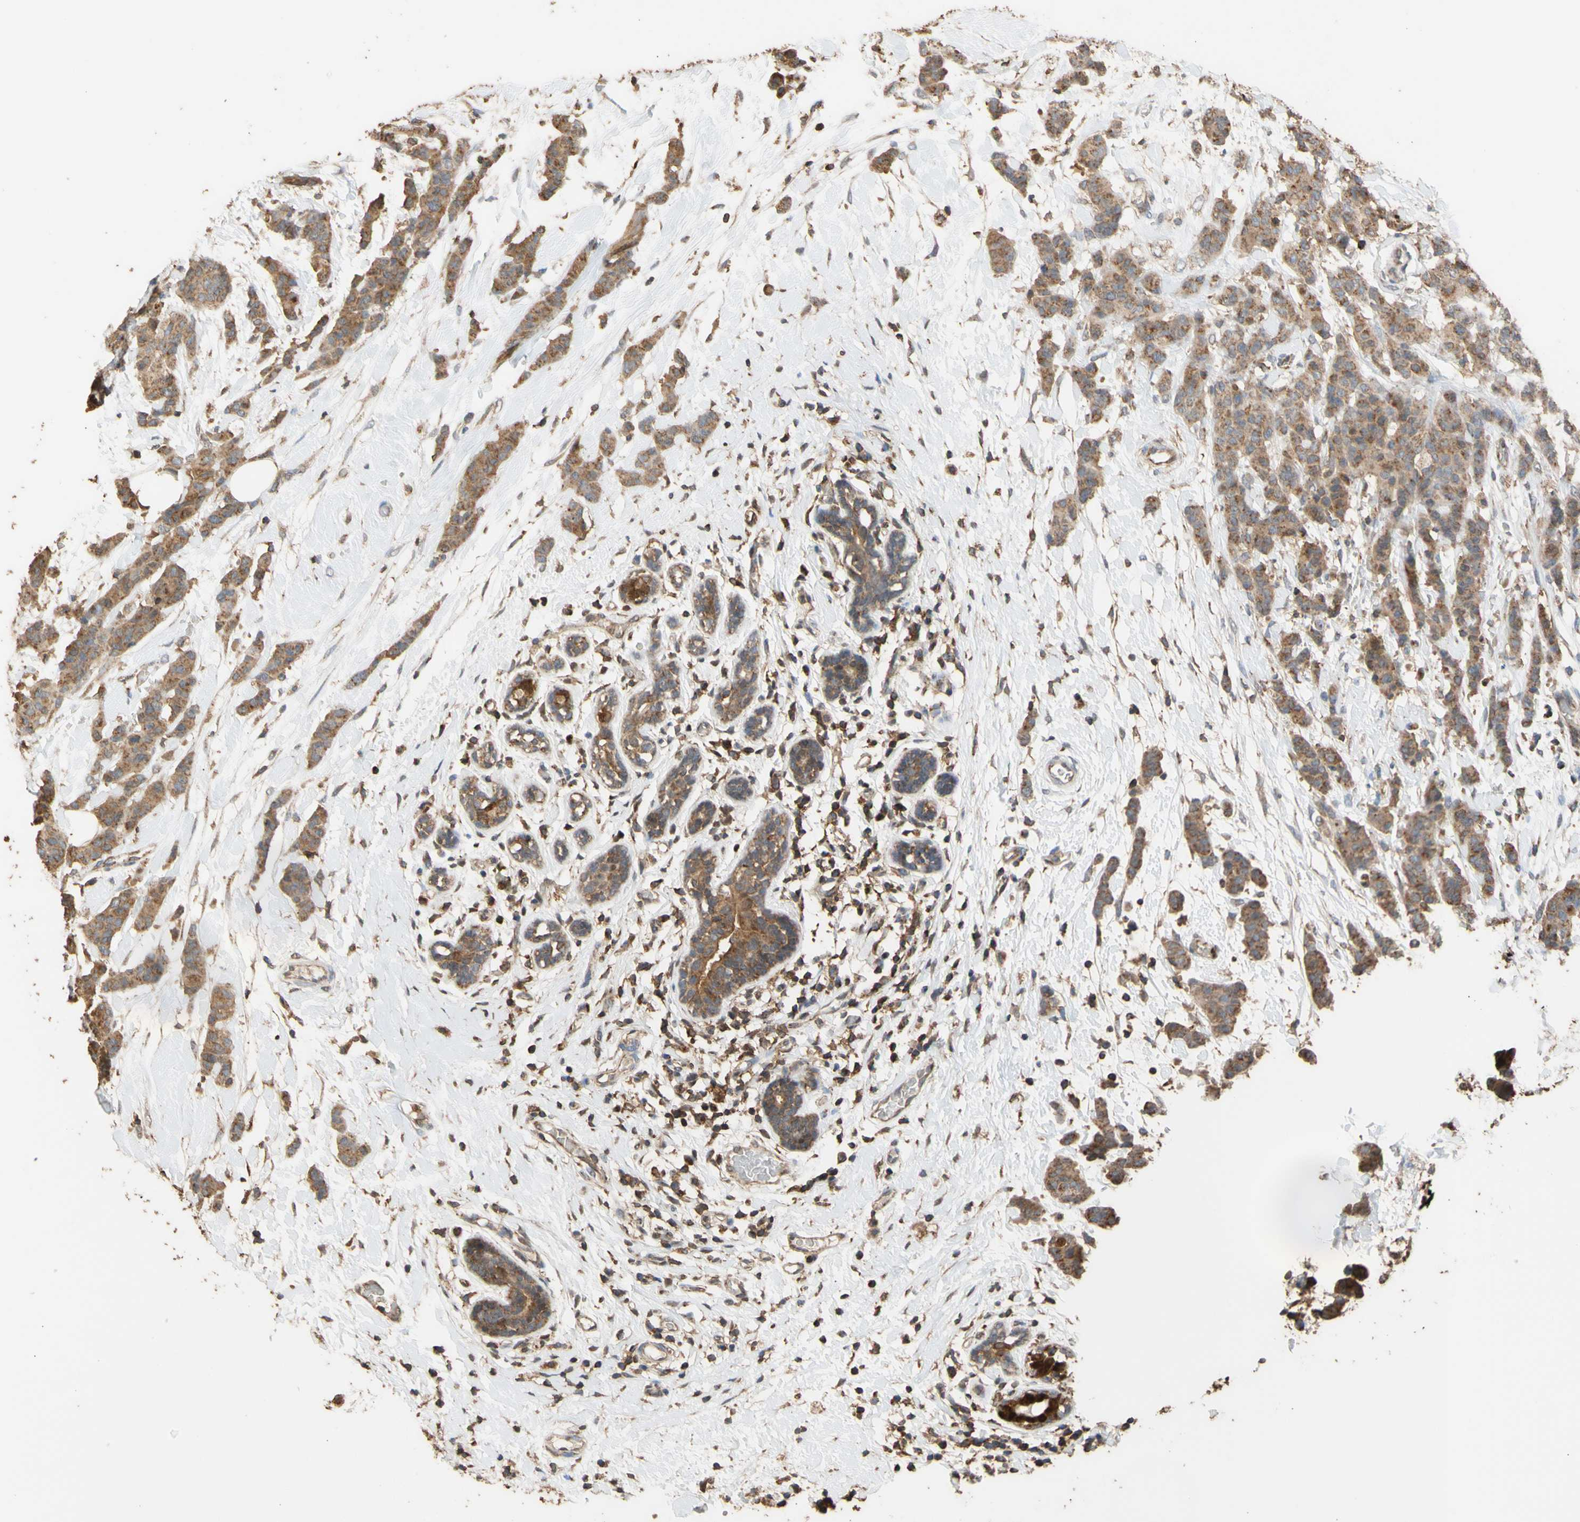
{"staining": {"intensity": "moderate", "quantity": ">75%", "location": "cytoplasmic/membranous"}, "tissue": "breast cancer", "cell_type": "Tumor cells", "image_type": "cancer", "snomed": [{"axis": "morphology", "description": "Normal tissue, NOS"}, {"axis": "morphology", "description": "Duct carcinoma"}, {"axis": "topography", "description": "Breast"}], "caption": "IHC (DAB (3,3'-diaminobenzidine)) staining of breast cancer (intraductal carcinoma) shows moderate cytoplasmic/membranous protein staining in approximately >75% of tumor cells.", "gene": "ALDH9A1", "patient": {"sex": "female", "age": 40}}